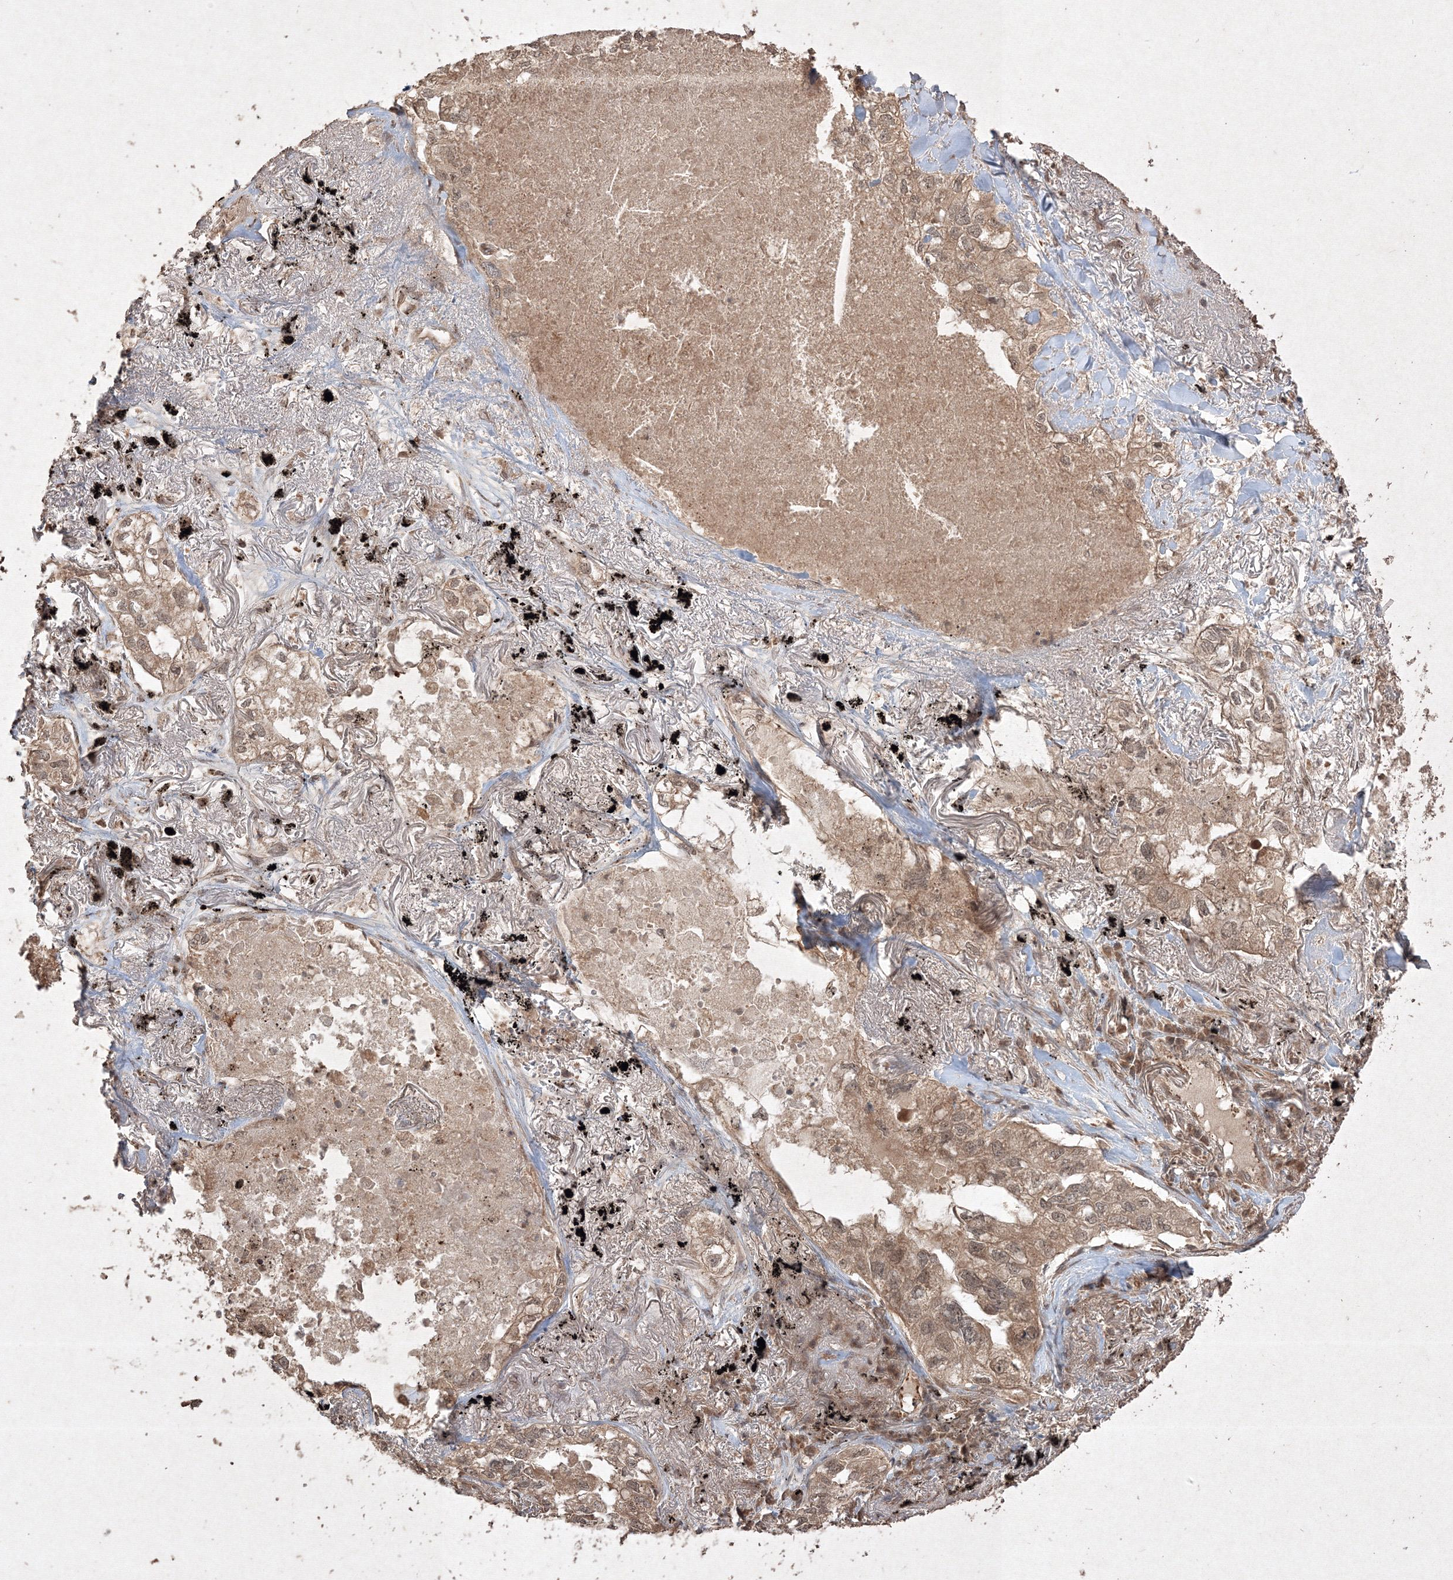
{"staining": {"intensity": "weak", "quantity": ">75%", "location": "cytoplasmic/membranous"}, "tissue": "lung cancer", "cell_type": "Tumor cells", "image_type": "cancer", "snomed": [{"axis": "morphology", "description": "Adenocarcinoma, NOS"}, {"axis": "topography", "description": "Lung"}], "caption": "Immunohistochemistry photomicrograph of lung cancer stained for a protein (brown), which reveals low levels of weak cytoplasmic/membranous positivity in about >75% of tumor cells.", "gene": "PELI3", "patient": {"sex": "male", "age": 65}}